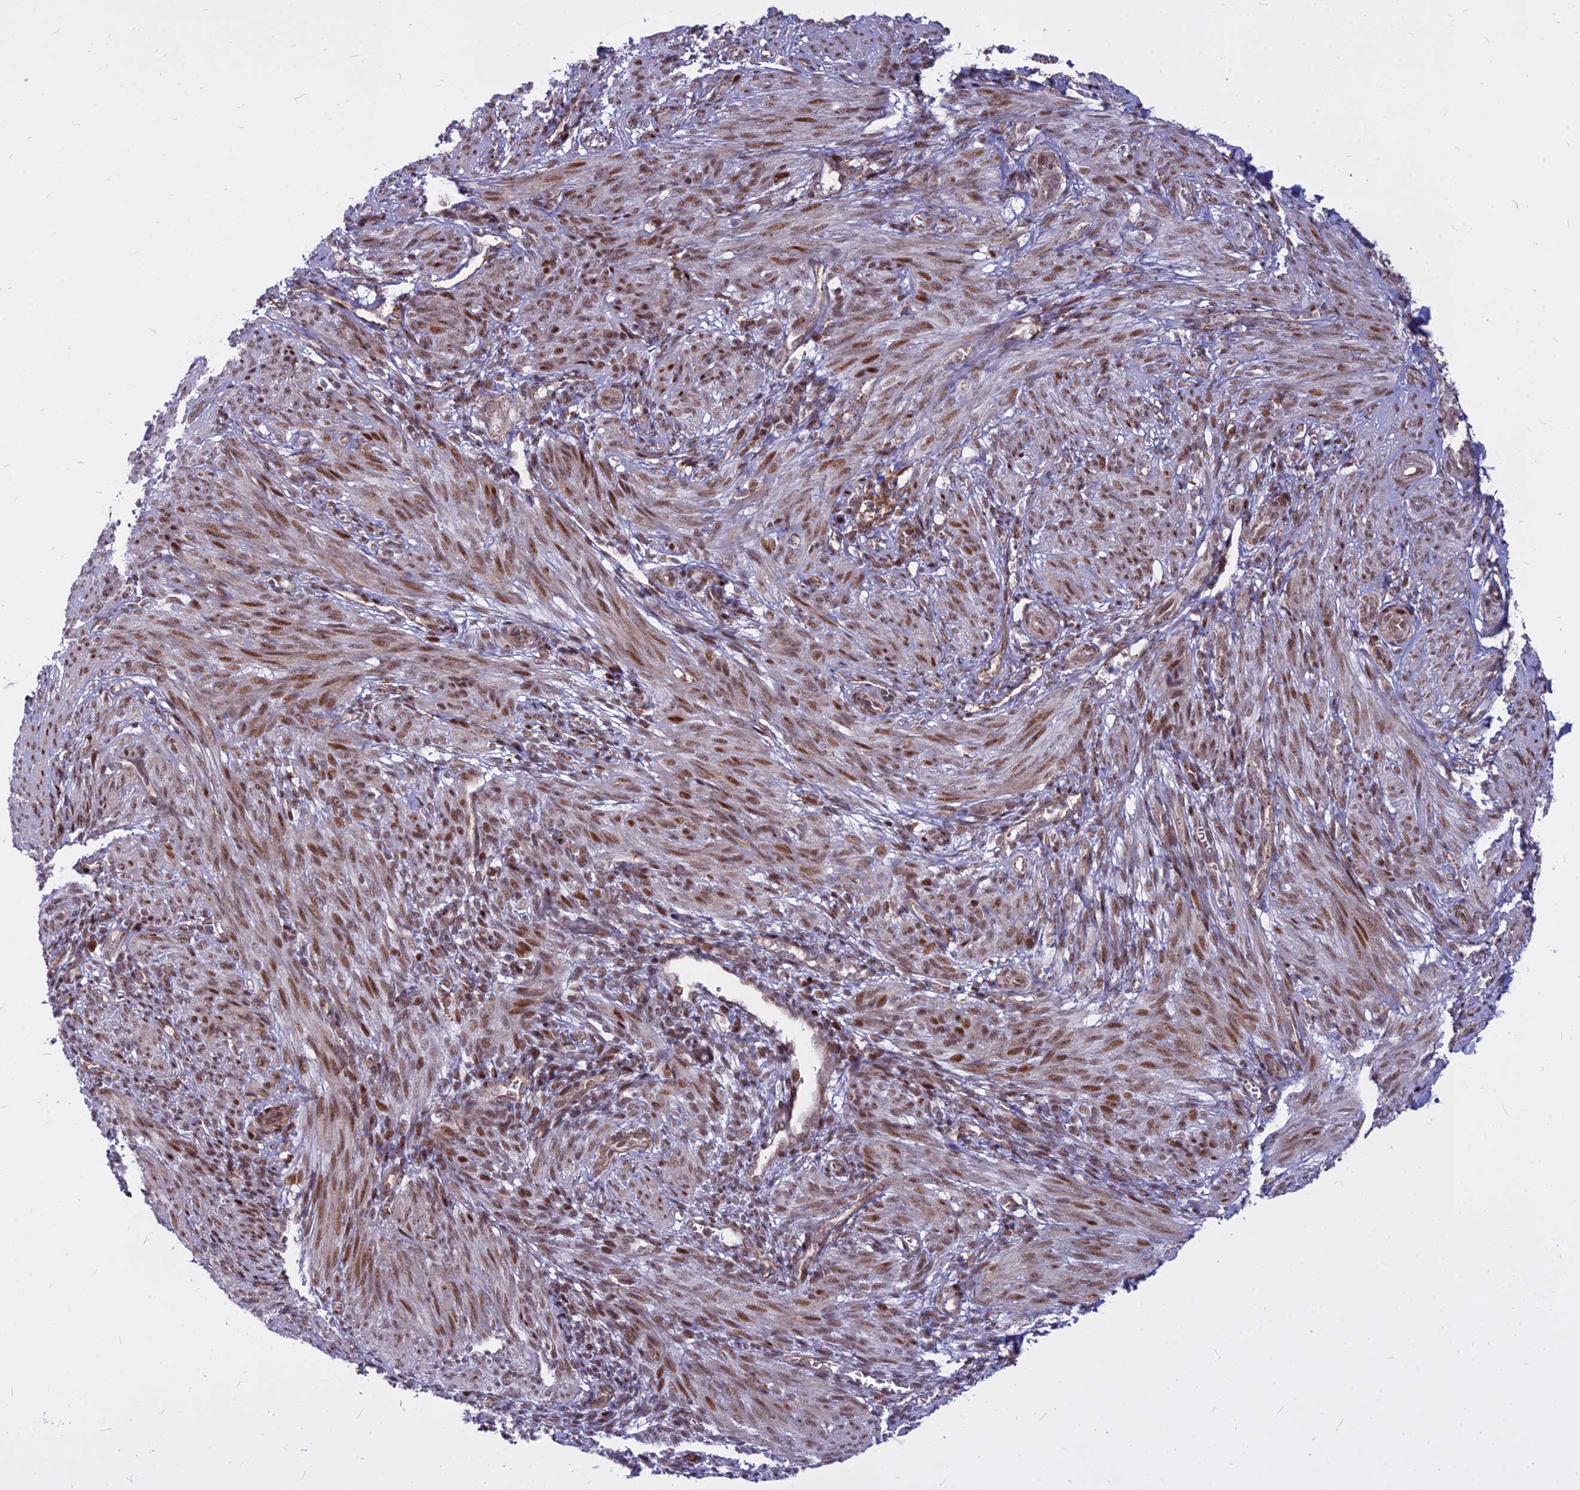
{"staining": {"intensity": "moderate", "quantity": ">75%", "location": "cytoplasmic/membranous,nuclear"}, "tissue": "smooth muscle", "cell_type": "Smooth muscle cells", "image_type": "normal", "snomed": [{"axis": "morphology", "description": "Normal tissue, NOS"}, {"axis": "topography", "description": "Smooth muscle"}], "caption": "Protein expression by IHC exhibits moderate cytoplasmic/membranous,nuclear expression in about >75% of smooth muscle cells in normal smooth muscle.", "gene": "ALG10B", "patient": {"sex": "female", "age": 39}}